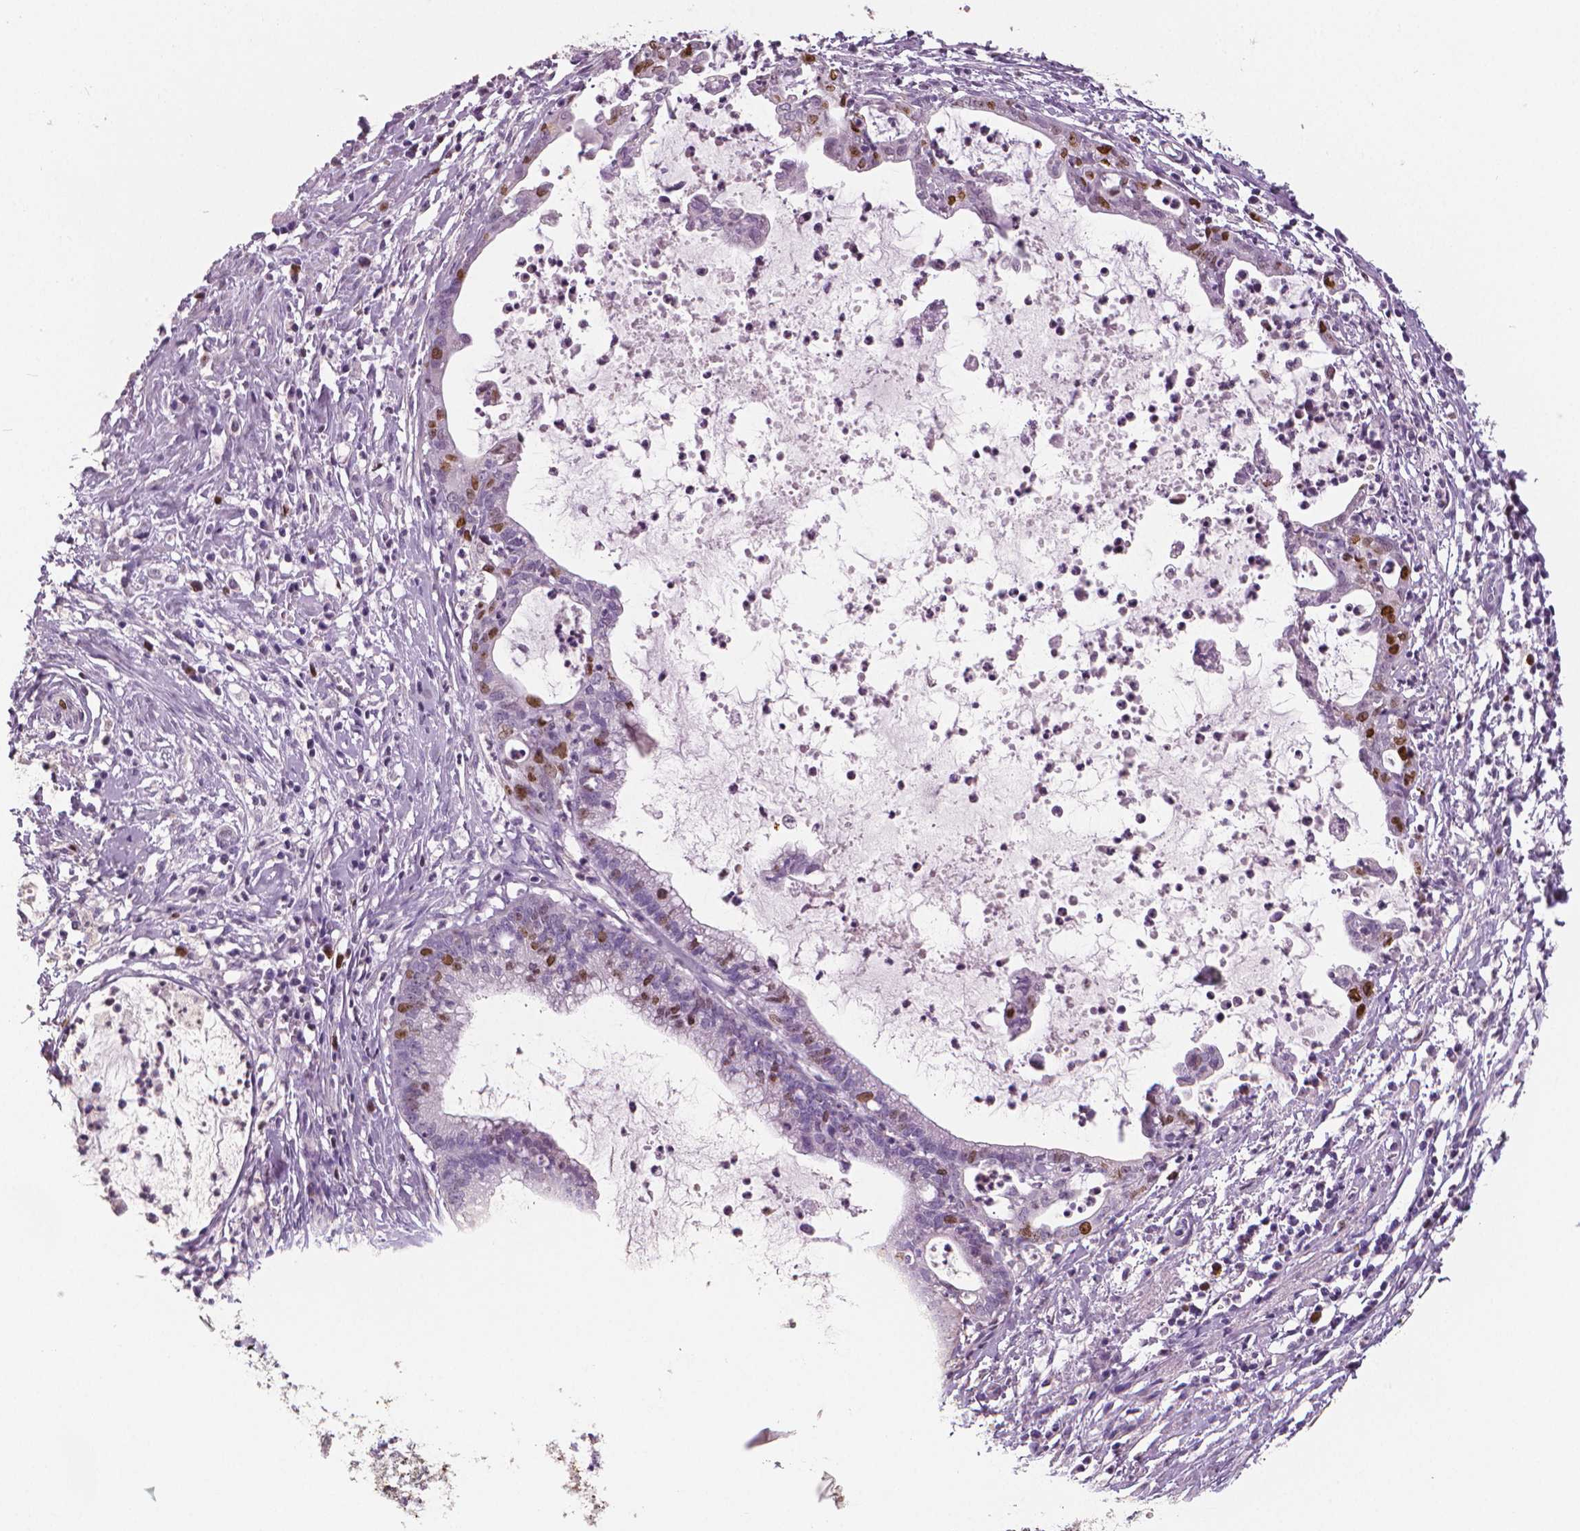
{"staining": {"intensity": "moderate", "quantity": "25%-75%", "location": "nuclear"}, "tissue": "cervical cancer", "cell_type": "Tumor cells", "image_type": "cancer", "snomed": [{"axis": "morphology", "description": "Normal tissue, NOS"}, {"axis": "morphology", "description": "Adenocarcinoma, NOS"}, {"axis": "topography", "description": "Cervix"}], "caption": "Immunohistochemistry of human cervical cancer (adenocarcinoma) demonstrates medium levels of moderate nuclear staining in approximately 25%-75% of tumor cells.", "gene": "MKI67", "patient": {"sex": "female", "age": 38}}